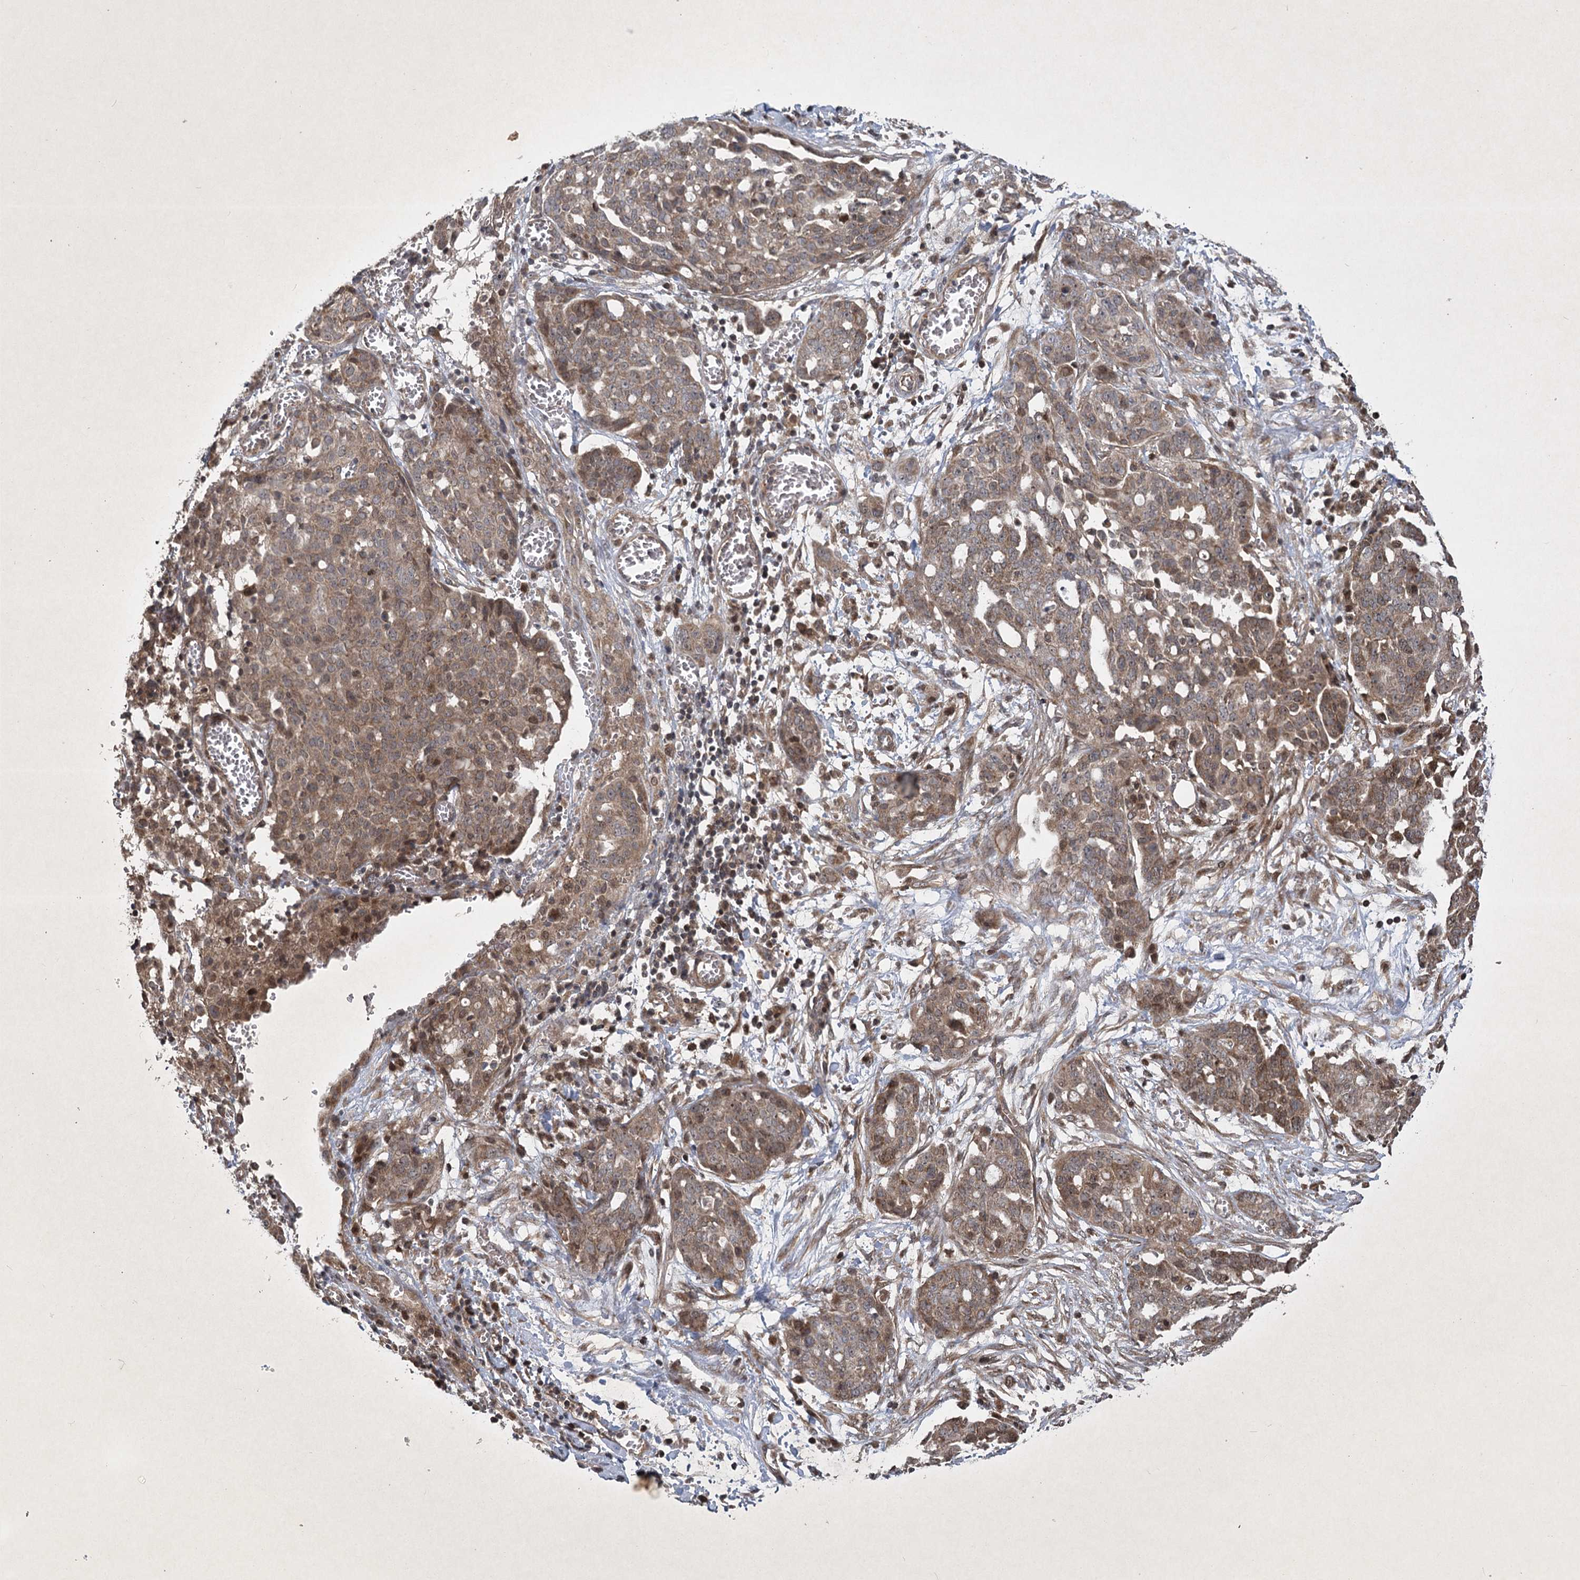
{"staining": {"intensity": "moderate", "quantity": ">75%", "location": "cytoplasmic/membranous"}, "tissue": "ovarian cancer", "cell_type": "Tumor cells", "image_type": "cancer", "snomed": [{"axis": "morphology", "description": "Cystadenocarcinoma, serous, NOS"}, {"axis": "topography", "description": "Soft tissue"}, {"axis": "topography", "description": "Ovary"}], "caption": "Human serous cystadenocarcinoma (ovarian) stained with a brown dye shows moderate cytoplasmic/membranous positive staining in approximately >75% of tumor cells.", "gene": "INSIG2", "patient": {"sex": "female", "age": 57}}